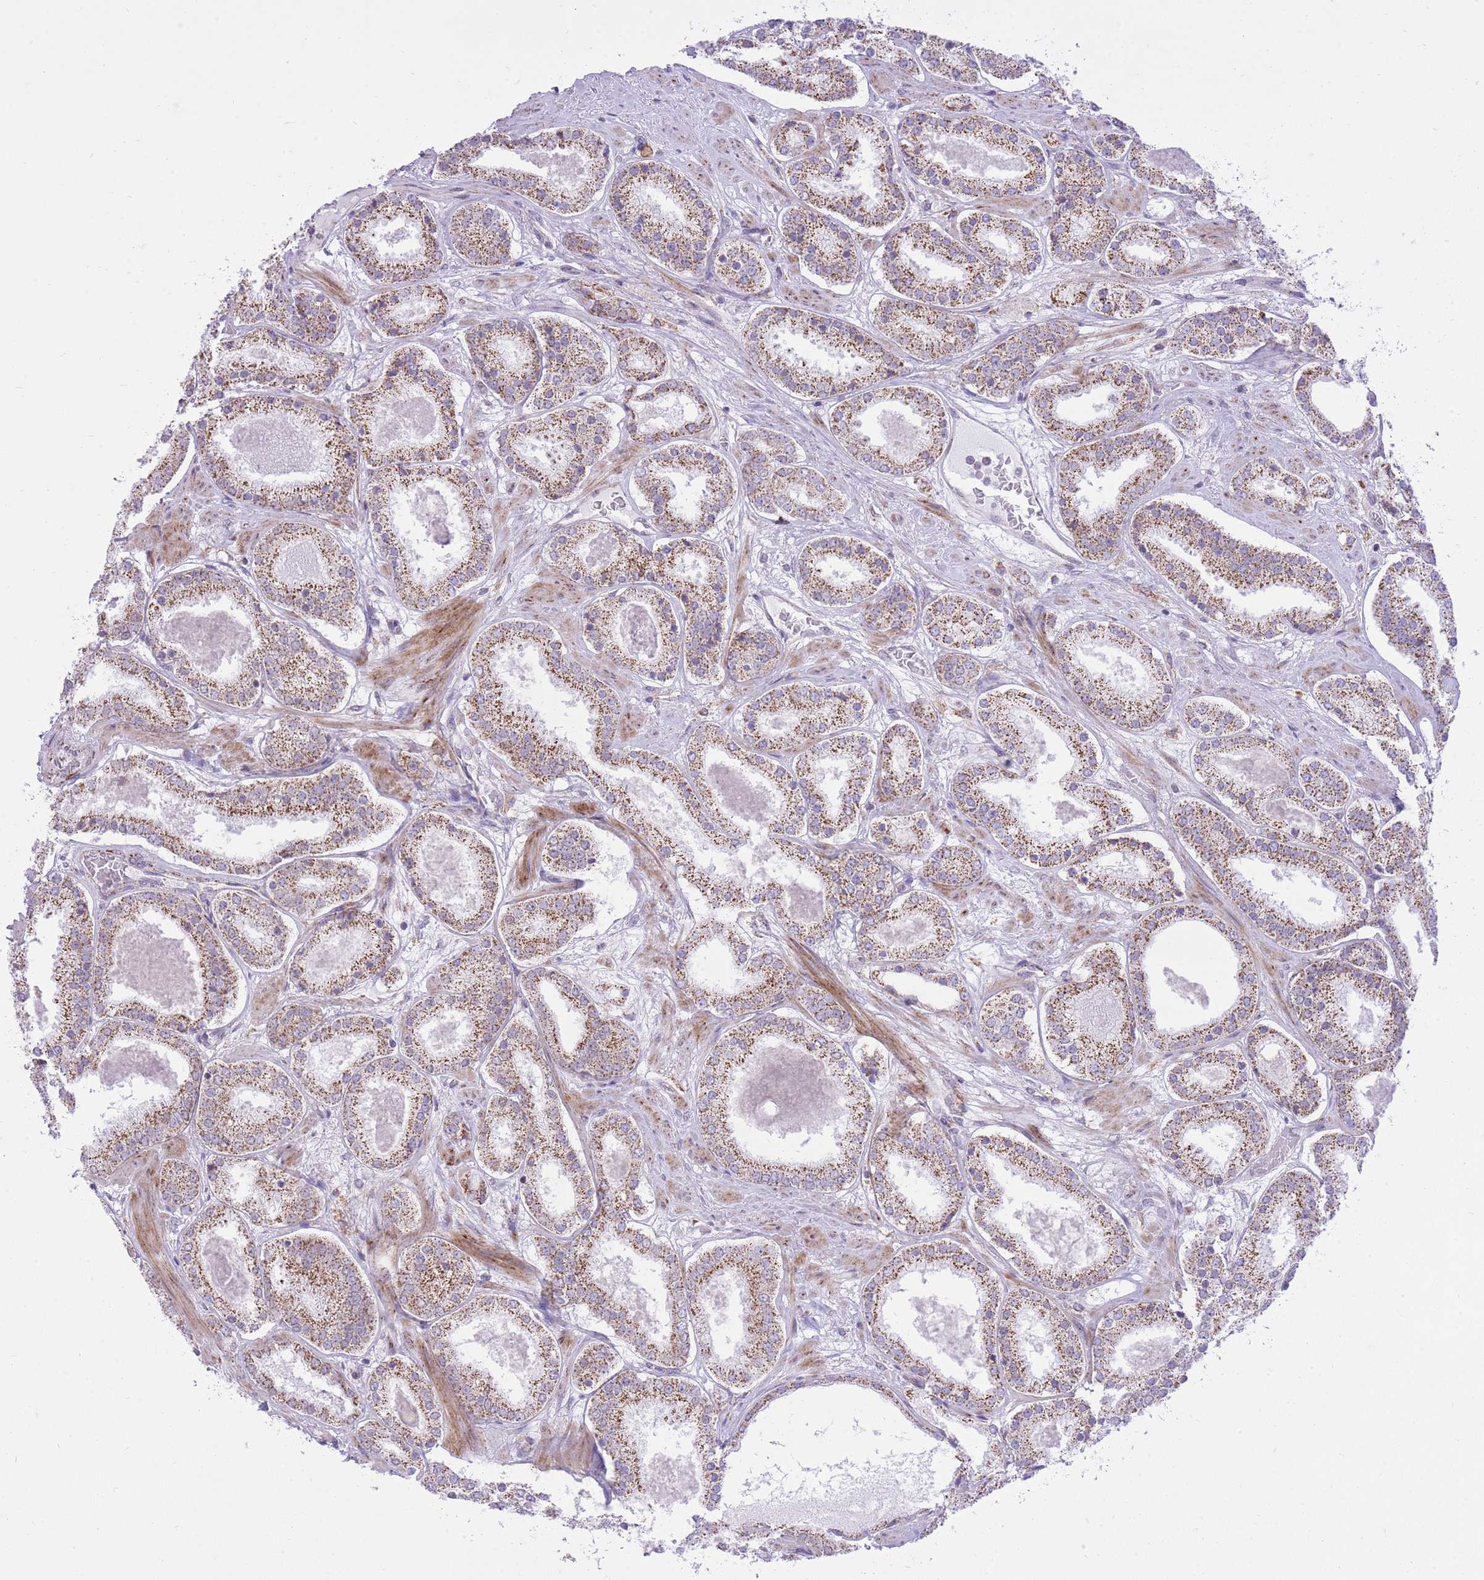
{"staining": {"intensity": "moderate", "quantity": "25%-75%", "location": "cytoplasmic/membranous"}, "tissue": "prostate cancer", "cell_type": "Tumor cells", "image_type": "cancer", "snomed": [{"axis": "morphology", "description": "Adenocarcinoma, High grade"}, {"axis": "topography", "description": "Prostate"}], "caption": "Immunohistochemical staining of prostate adenocarcinoma (high-grade) shows moderate cytoplasmic/membranous protein positivity in about 25%-75% of tumor cells. The staining is performed using DAB brown chromogen to label protein expression. The nuclei are counter-stained blue using hematoxylin.", "gene": "DENND2D", "patient": {"sex": "male", "age": 63}}